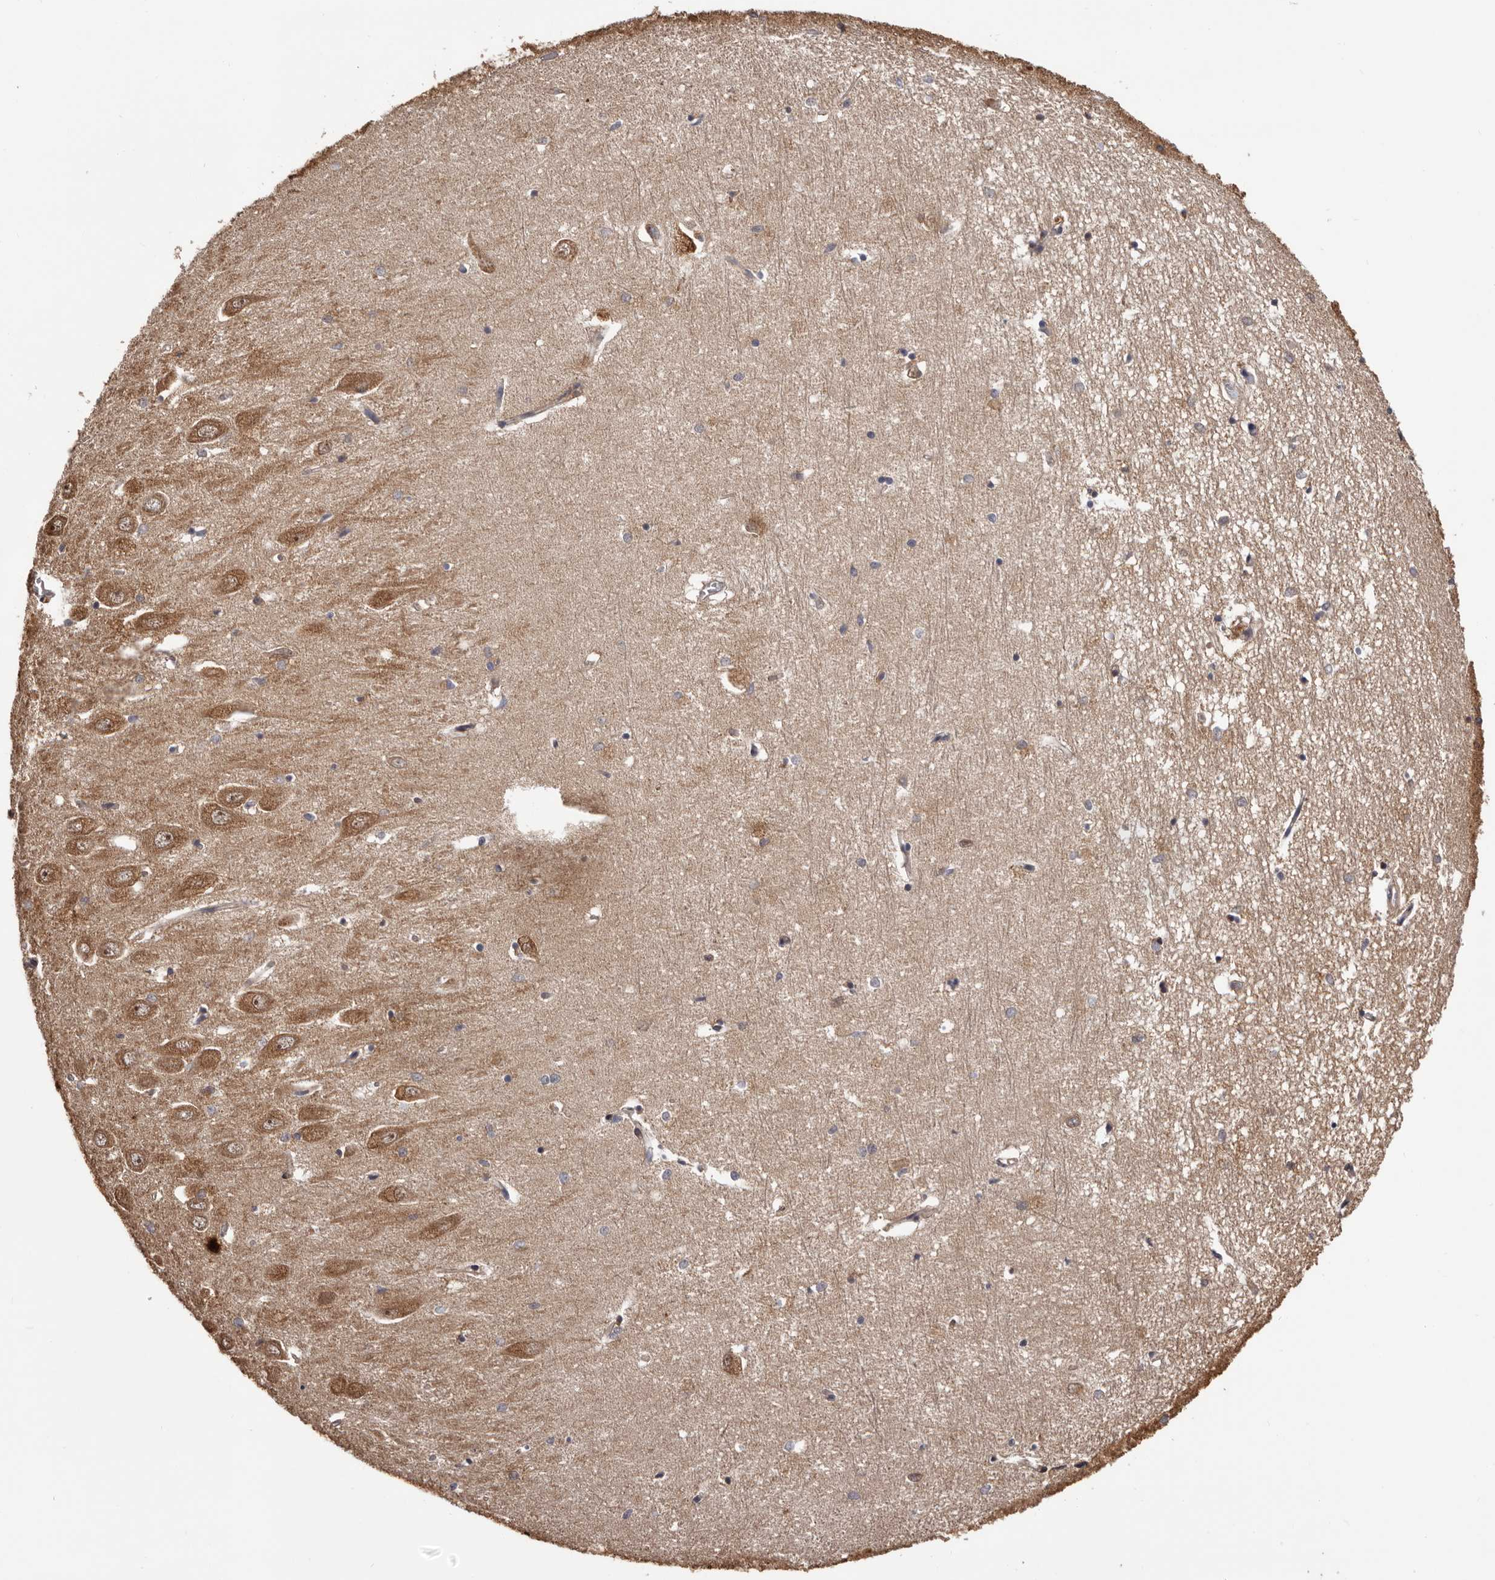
{"staining": {"intensity": "negative", "quantity": "none", "location": "none"}, "tissue": "hippocampus", "cell_type": "Glial cells", "image_type": "normal", "snomed": [{"axis": "morphology", "description": "Normal tissue, NOS"}, {"axis": "topography", "description": "Hippocampus"}], "caption": "High magnification brightfield microscopy of benign hippocampus stained with DAB (3,3'-diaminobenzidine) (brown) and counterstained with hematoxylin (blue): glial cells show no significant positivity.", "gene": "ADAMTS2", "patient": {"sex": "female", "age": 64}}